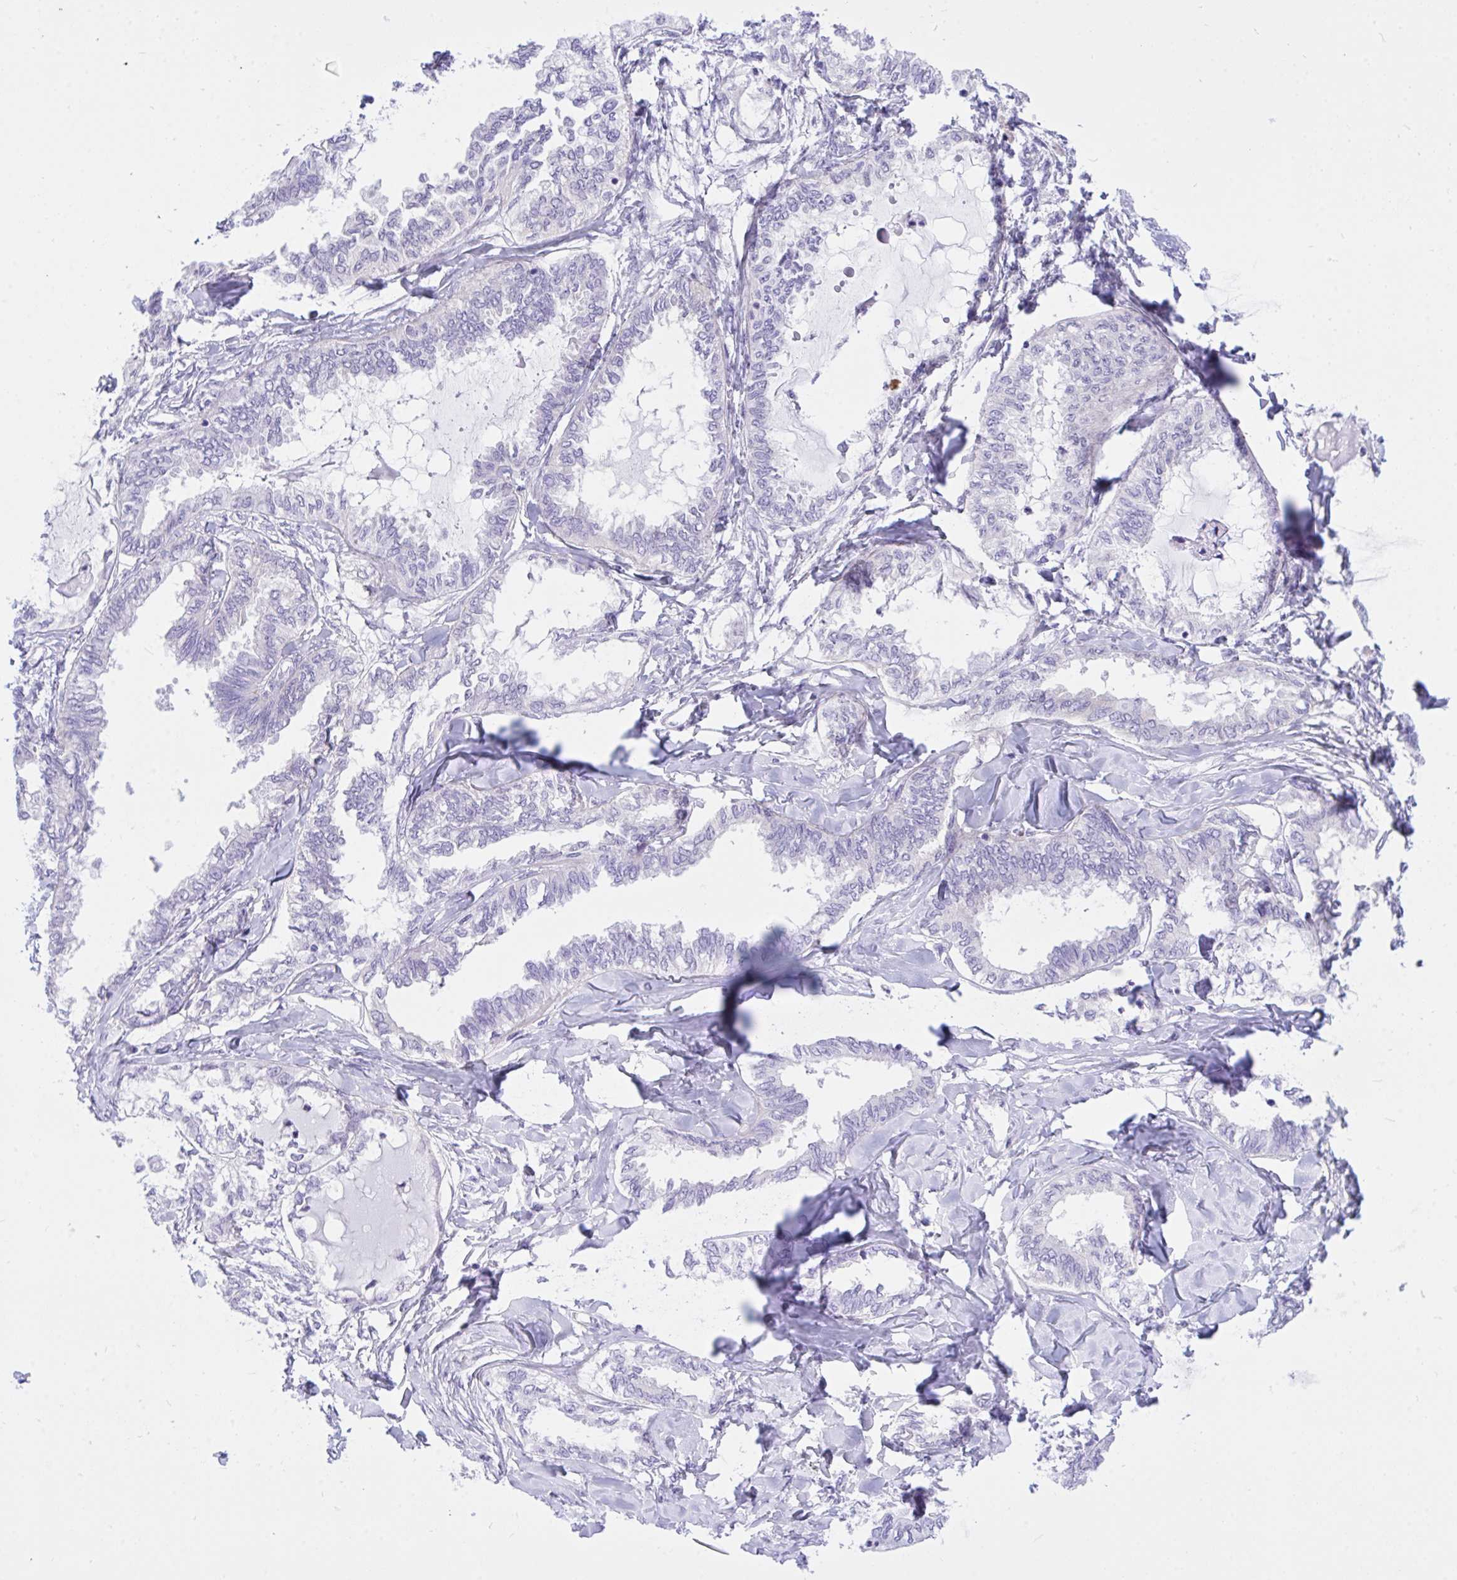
{"staining": {"intensity": "negative", "quantity": "none", "location": "none"}, "tissue": "ovarian cancer", "cell_type": "Tumor cells", "image_type": "cancer", "snomed": [{"axis": "morphology", "description": "Carcinoma, endometroid"}, {"axis": "topography", "description": "Ovary"}], "caption": "This is an IHC image of human ovarian cancer. There is no staining in tumor cells.", "gene": "TLN2", "patient": {"sex": "female", "age": 70}}